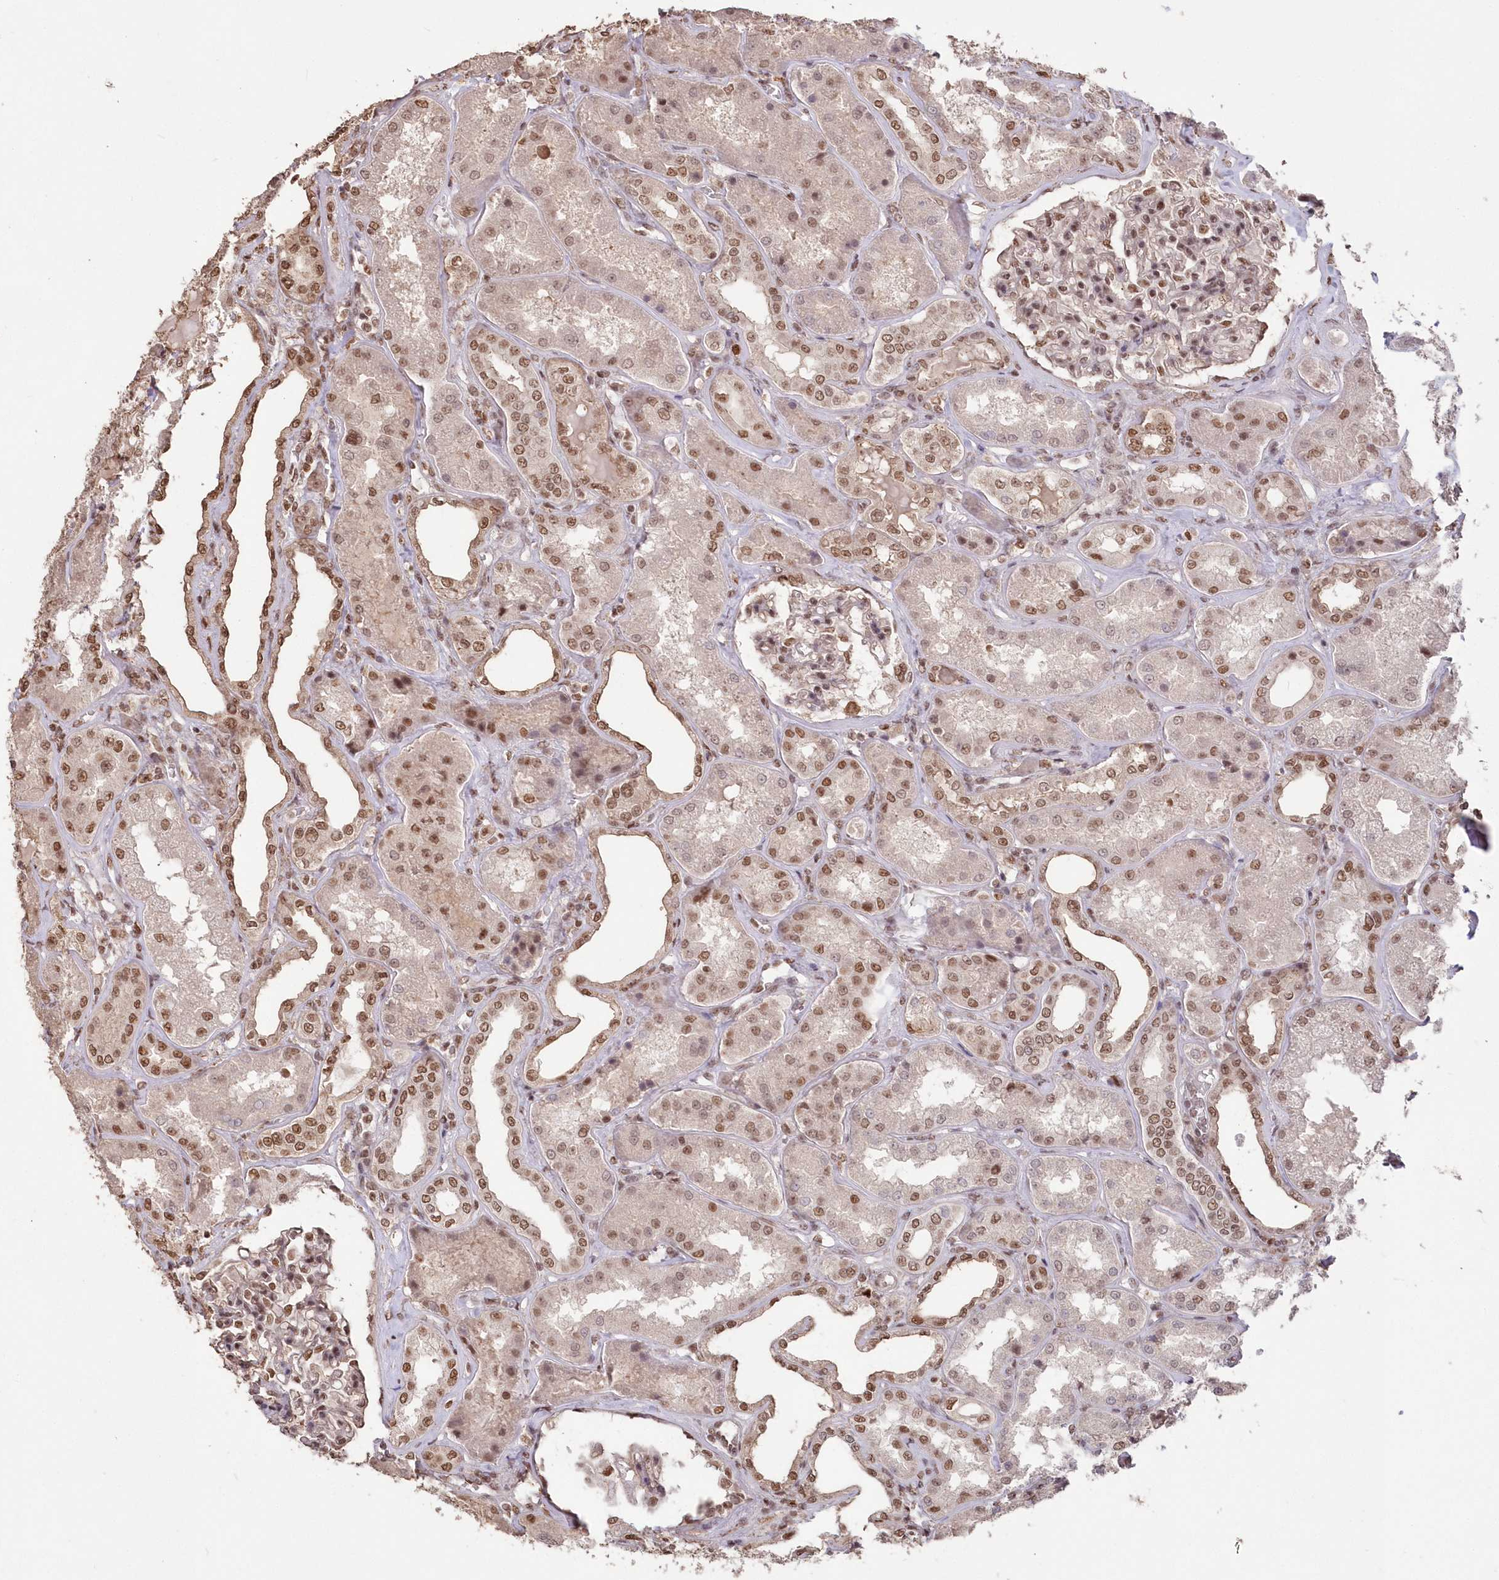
{"staining": {"intensity": "moderate", "quantity": ">75%", "location": "nuclear"}, "tissue": "kidney", "cell_type": "Cells in glomeruli", "image_type": "normal", "snomed": [{"axis": "morphology", "description": "Normal tissue, NOS"}, {"axis": "topography", "description": "Kidney"}], "caption": "IHC micrograph of unremarkable kidney: human kidney stained using IHC exhibits medium levels of moderate protein expression localized specifically in the nuclear of cells in glomeruli, appearing as a nuclear brown color.", "gene": "PDS5A", "patient": {"sex": "female", "age": 56}}